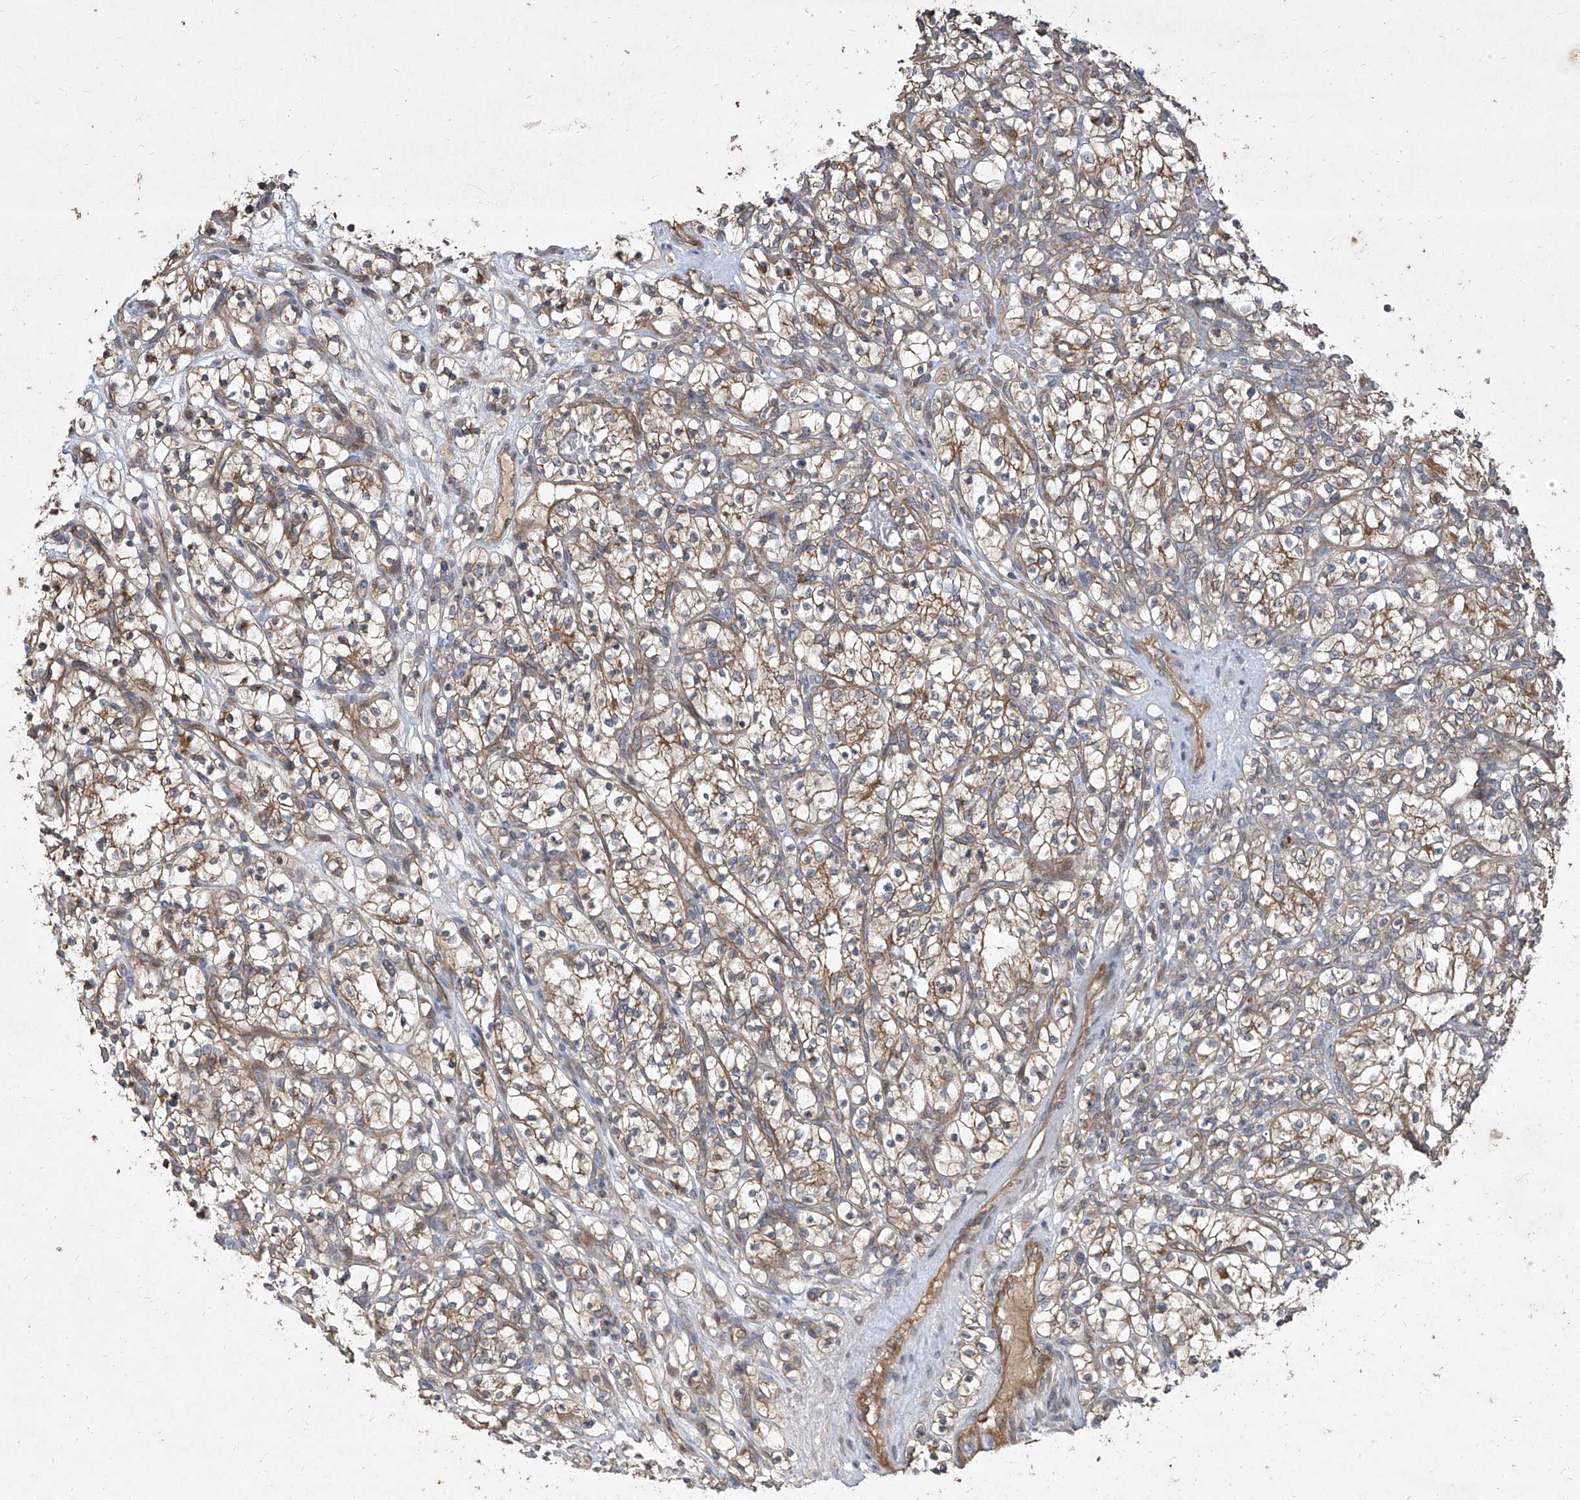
{"staining": {"intensity": "moderate", "quantity": "25%-75%", "location": "cytoplasmic/membranous"}, "tissue": "renal cancer", "cell_type": "Tumor cells", "image_type": "cancer", "snomed": [{"axis": "morphology", "description": "Adenocarcinoma, NOS"}, {"axis": "topography", "description": "Kidney"}], "caption": "This micrograph exhibits immunohistochemistry staining of human renal cancer, with medium moderate cytoplasmic/membranous staining in about 25%-75% of tumor cells.", "gene": "CCN1", "patient": {"sex": "female", "age": 57}}